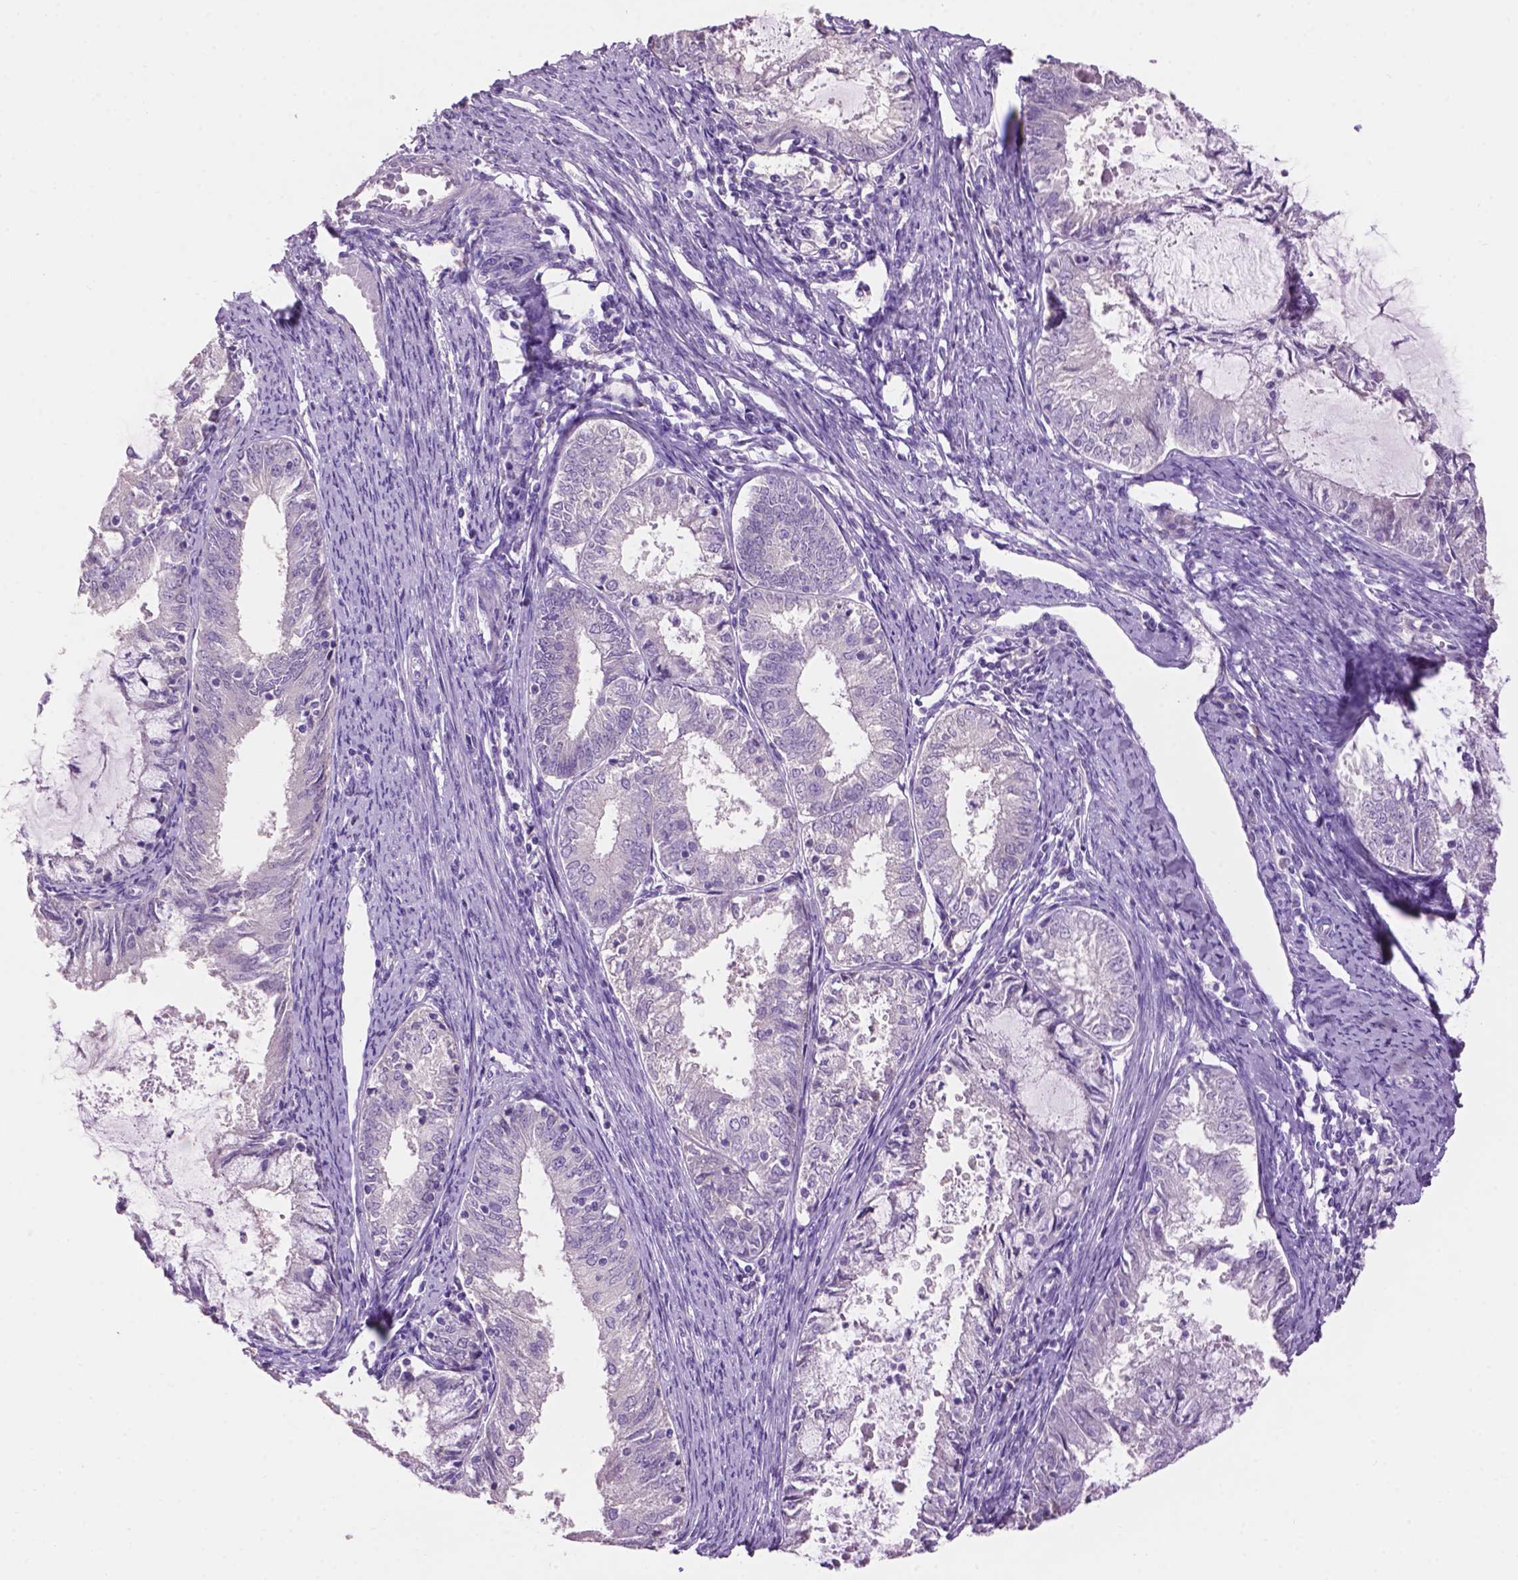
{"staining": {"intensity": "negative", "quantity": "none", "location": "none"}, "tissue": "endometrial cancer", "cell_type": "Tumor cells", "image_type": "cancer", "snomed": [{"axis": "morphology", "description": "Adenocarcinoma, NOS"}, {"axis": "topography", "description": "Endometrium"}], "caption": "A high-resolution histopathology image shows IHC staining of endometrial adenocarcinoma, which shows no significant positivity in tumor cells.", "gene": "CRYBA4", "patient": {"sex": "female", "age": 57}}